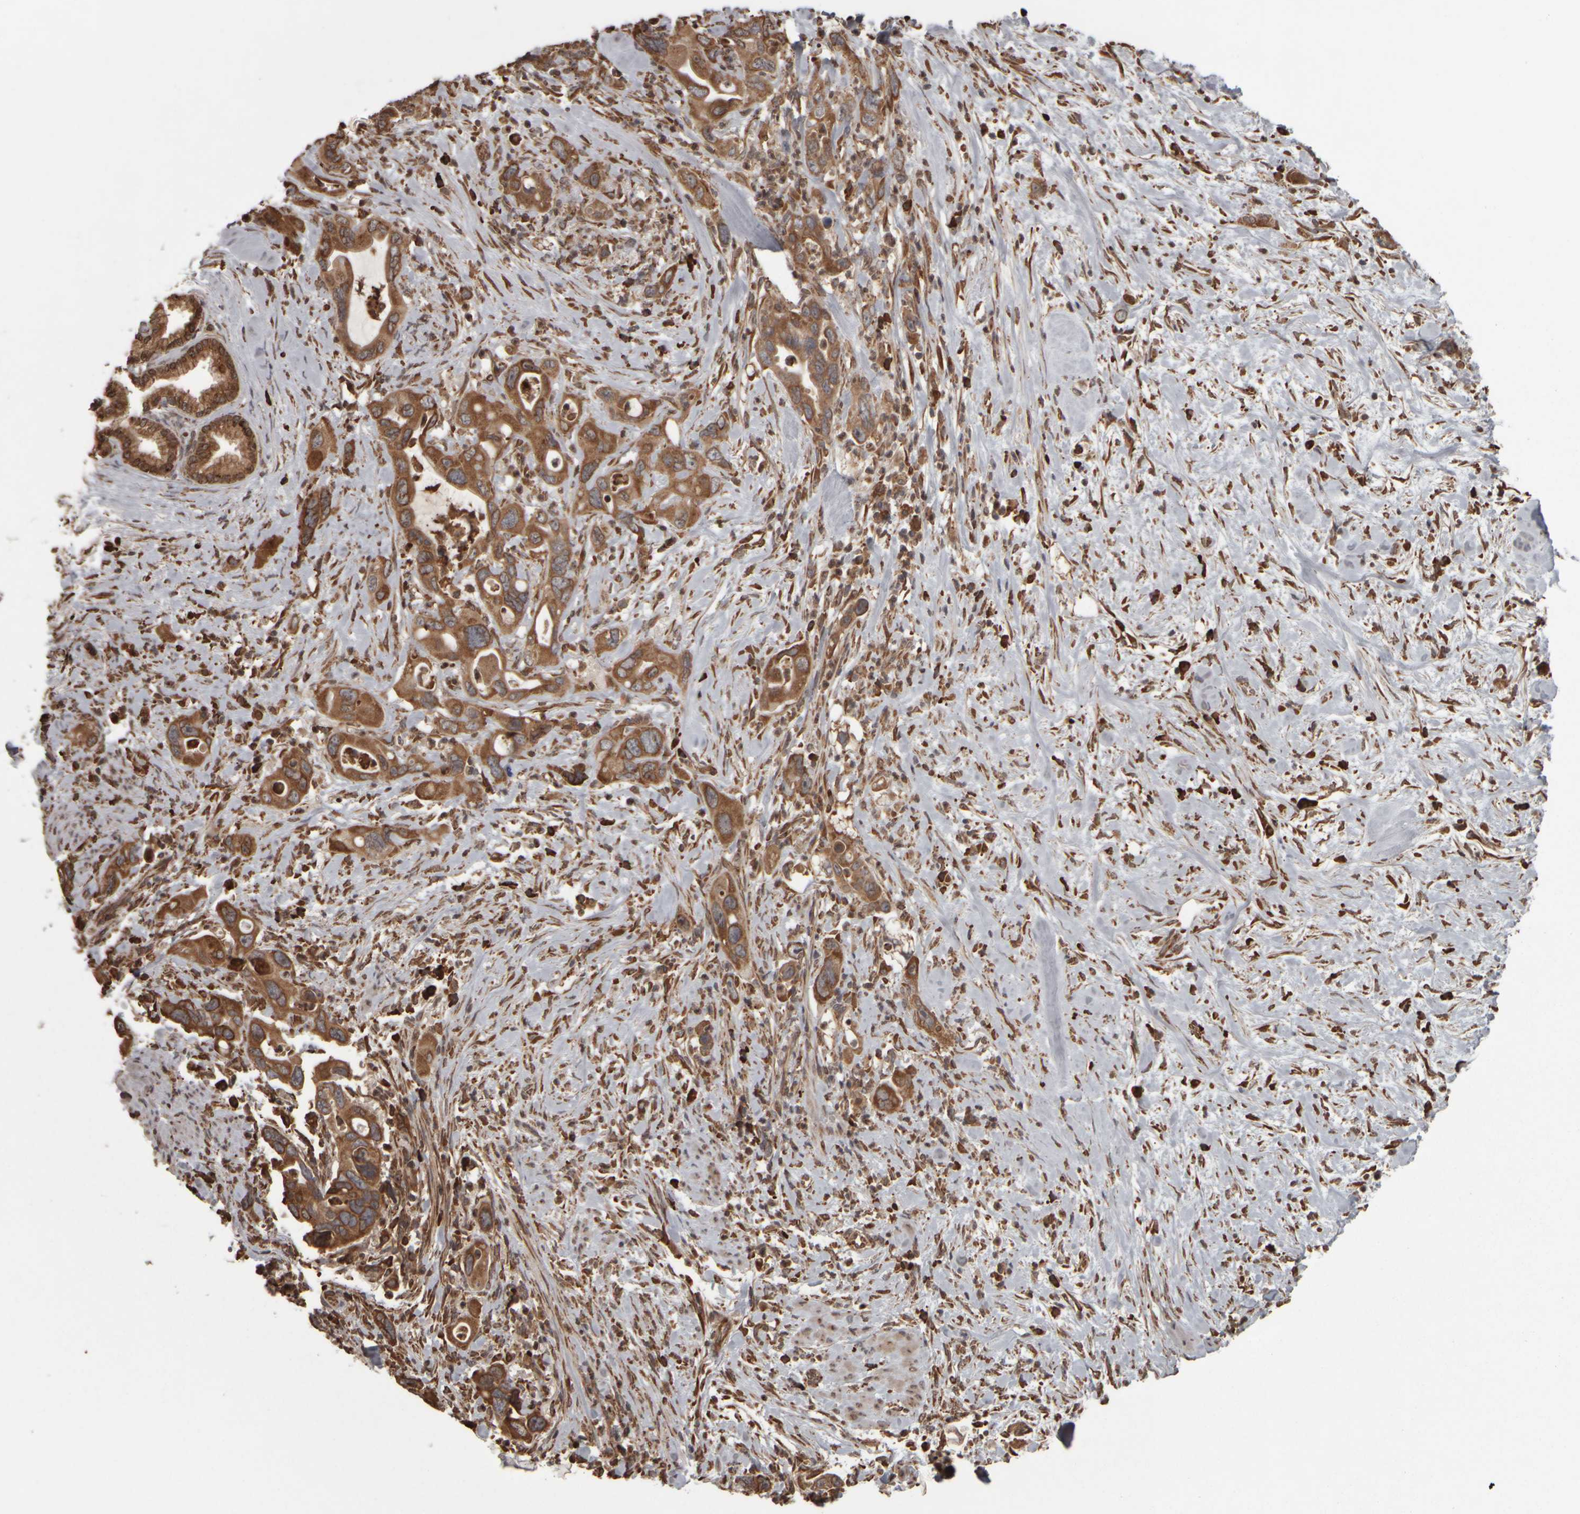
{"staining": {"intensity": "moderate", "quantity": ">75%", "location": "cytoplasmic/membranous"}, "tissue": "pancreatic cancer", "cell_type": "Tumor cells", "image_type": "cancer", "snomed": [{"axis": "morphology", "description": "Adenocarcinoma, NOS"}, {"axis": "topography", "description": "Pancreas"}], "caption": "Immunohistochemistry (IHC) photomicrograph of neoplastic tissue: pancreatic cancer (adenocarcinoma) stained using immunohistochemistry displays medium levels of moderate protein expression localized specifically in the cytoplasmic/membranous of tumor cells, appearing as a cytoplasmic/membranous brown color.", "gene": "AGBL3", "patient": {"sex": "female", "age": 70}}